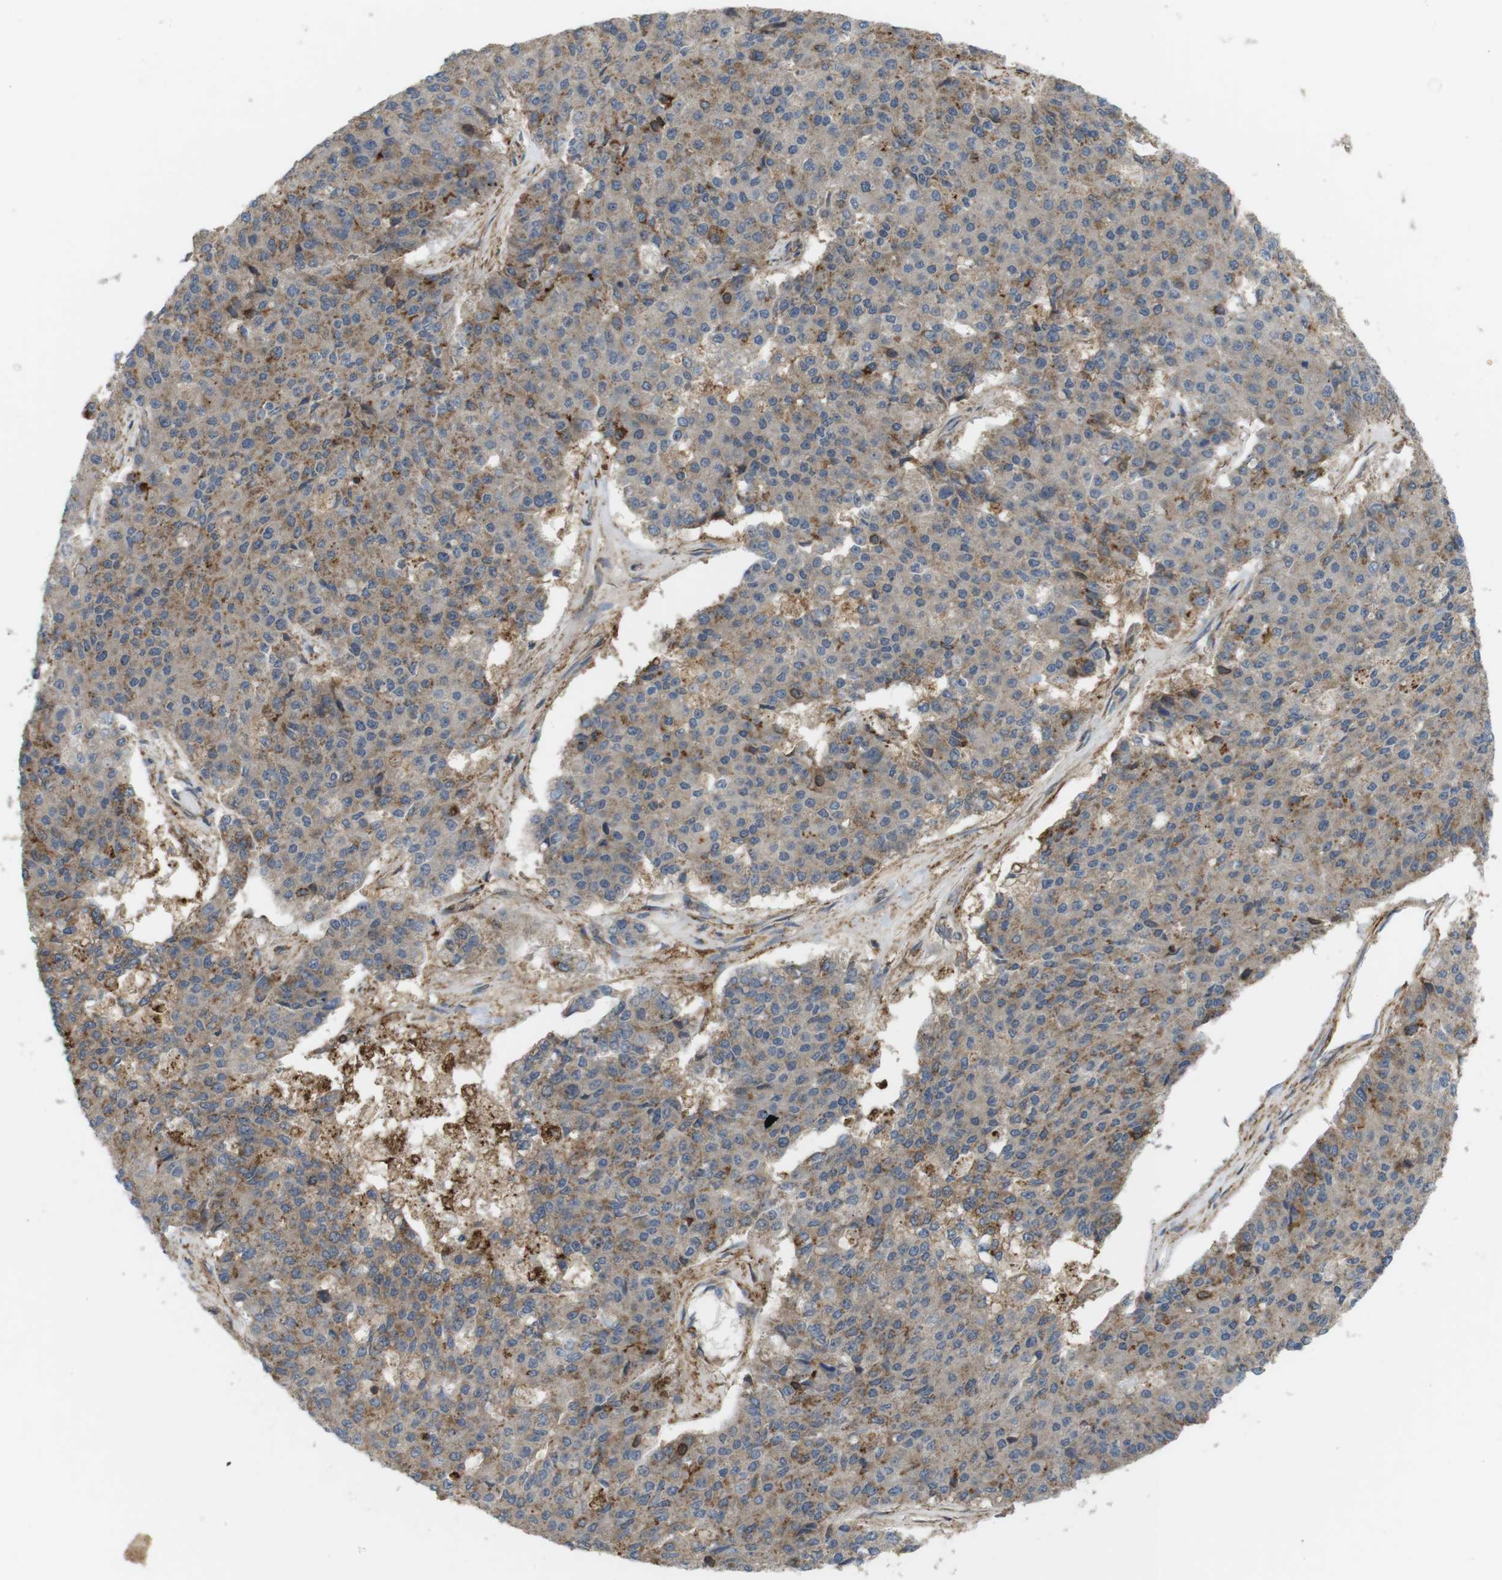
{"staining": {"intensity": "moderate", "quantity": "25%-75%", "location": "cytoplasmic/membranous"}, "tissue": "pancreatic cancer", "cell_type": "Tumor cells", "image_type": "cancer", "snomed": [{"axis": "morphology", "description": "Adenocarcinoma, NOS"}, {"axis": "topography", "description": "Pancreas"}], "caption": "High-magnification brightfield microscopy of adenocarcinoma (pancreatic) stained with DAB (brown) and counterstained with hematoxylin (blue). tumor cells exhibit moderate cytoplasmic/membranous positivity is identified in about25%-75% of cells. The staining is performed using DAB brown chromogen to label protein expression. The nuclei are counter-stained blue using hematoxylin.", "gene": "DDAH2", "patient": {"sex": "male", "age": 50}}